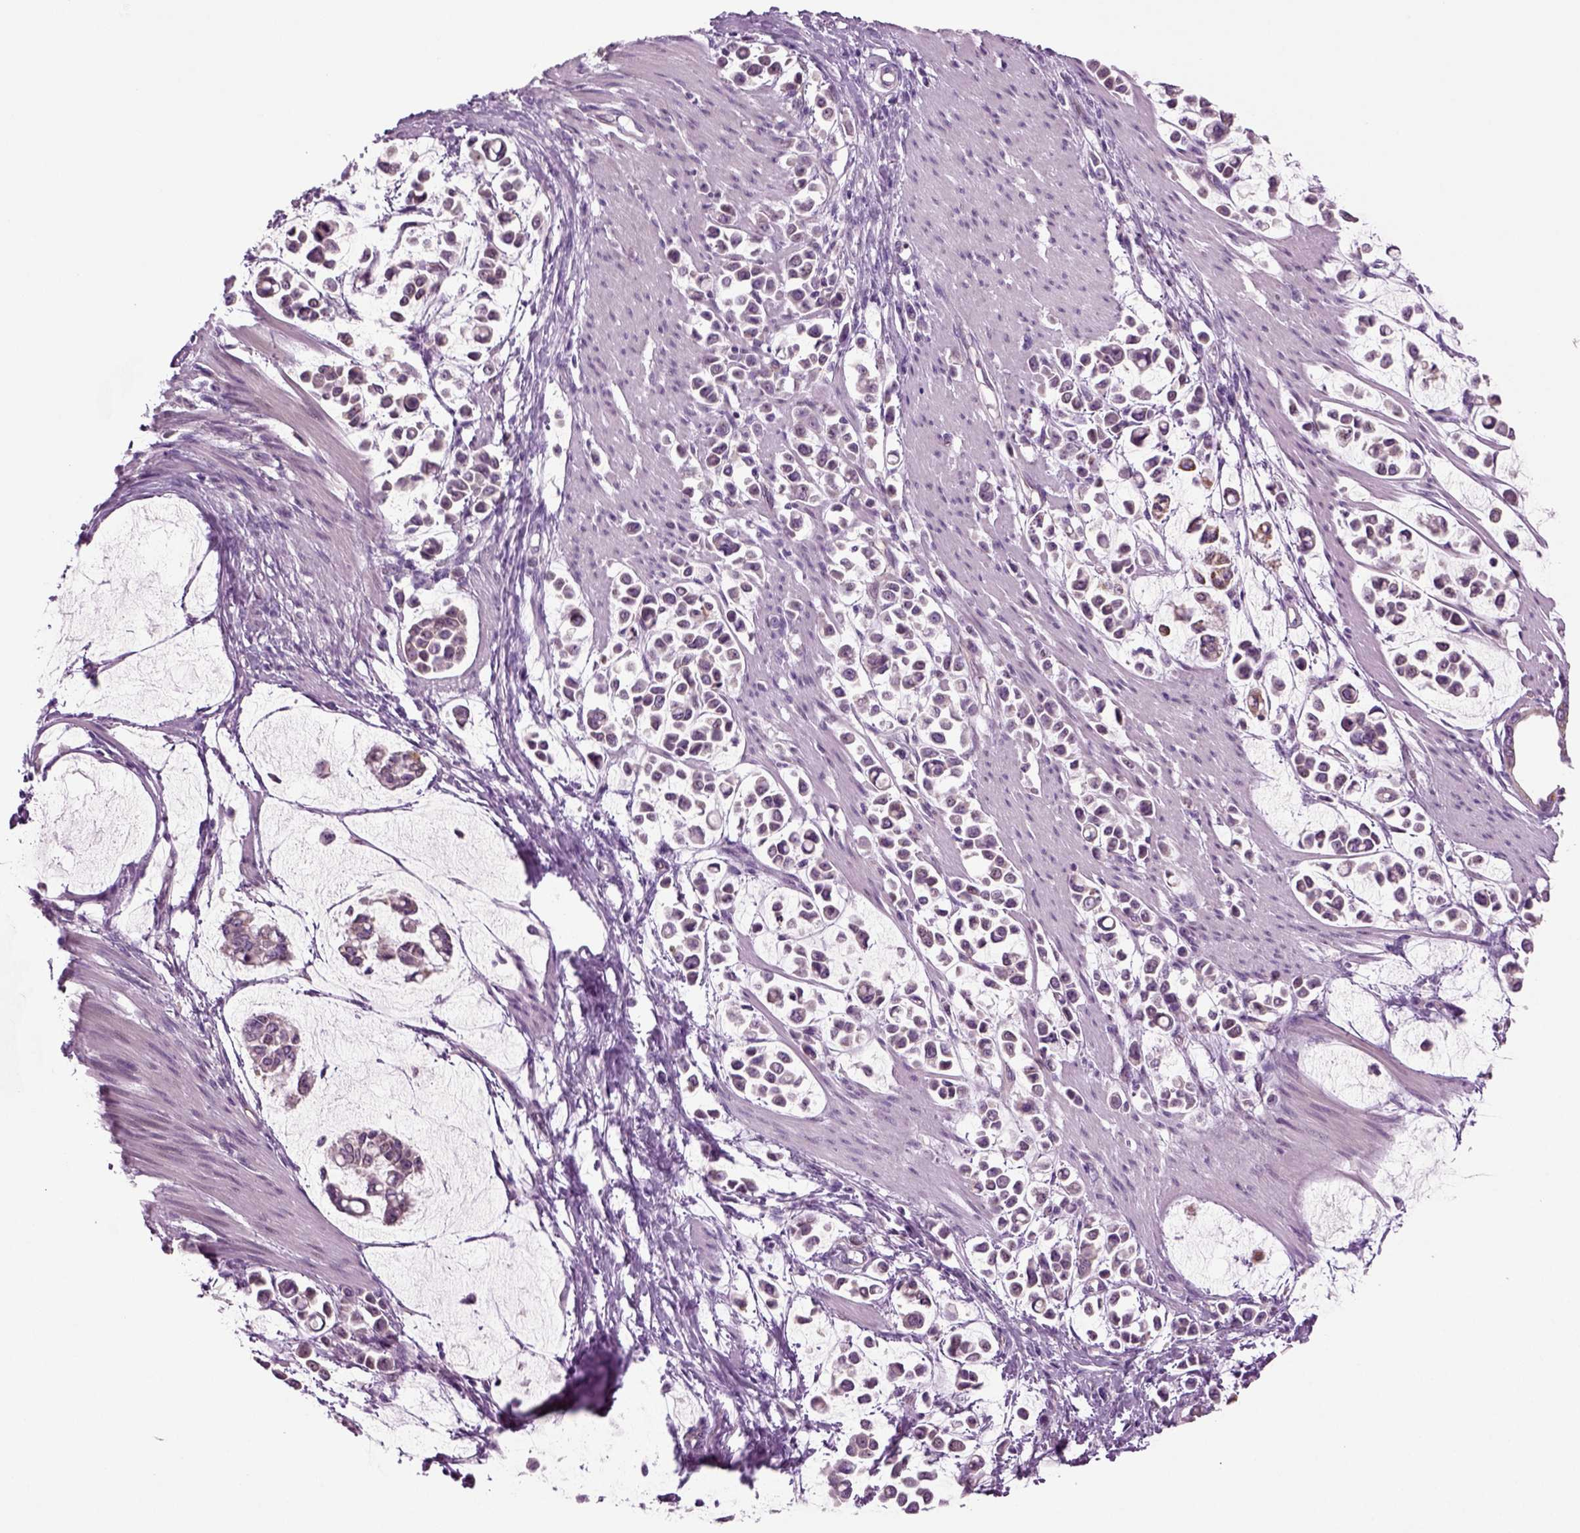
{"staining": {"intensity": "weak", "quantity": "25%-75%", "location": "cytoplasmic/membranous"}, "tissue": "stomach cancer", "cell_type": "Tumor cells", "image_type": "cancer", "snomed": [{"axis": "morphology", "description": "Adenocarcinoma, NOS"}, {"axis": "topography", "description": "Stomach"}], "caption": "Weak cytoplasmic/membranous staining is appreciated in about 25%-75% of tumor cells in adenocarcinoma (stomach). Immunohistochemistry stains the protein of interest in brown and the nuclei are stained blue.", "gene": "COL9A2", "patient": {"sex": "male", "age": 82}}